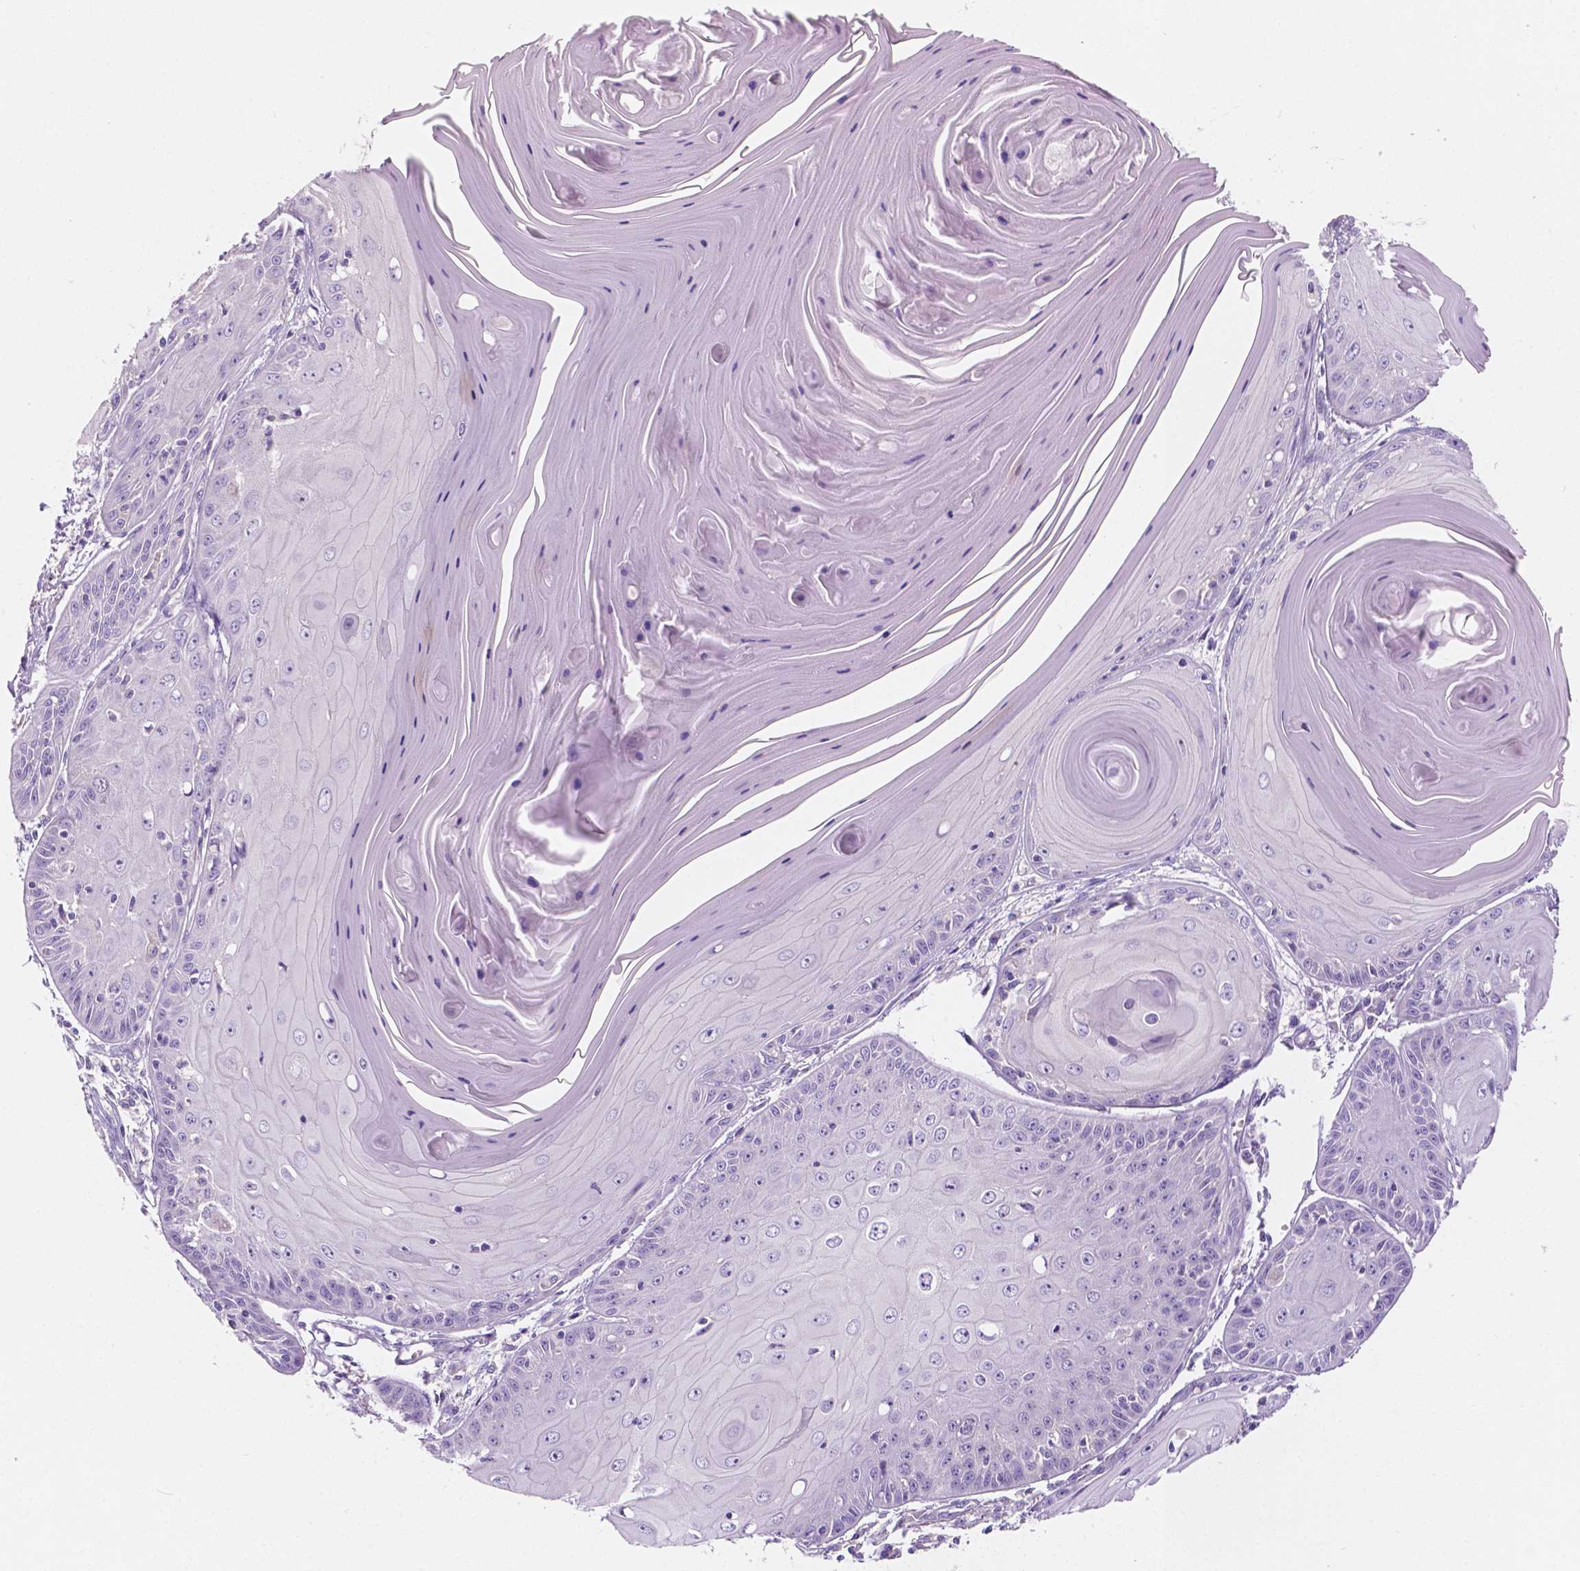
{"staining": {"intensity": "negative", "quantity": "none", "location": "none"}, "tissue": "skin cancer", "cell_type": "Tumor cells", "image_type": "cancer", "snomed": [{"axis": "morphology", "description": "Squamous cell carcinoma, NOS"}, {"axis": "topography", "description": "Skin"}, {"axis": "topography", "description": "Vulva"}], "caption": "A micrograph of human skin cancer (squamous cell carcinoma) is negative for staining in tumor cells.", "gene": "SIRT2", "patient": {"sex": "female", "age": 85}}